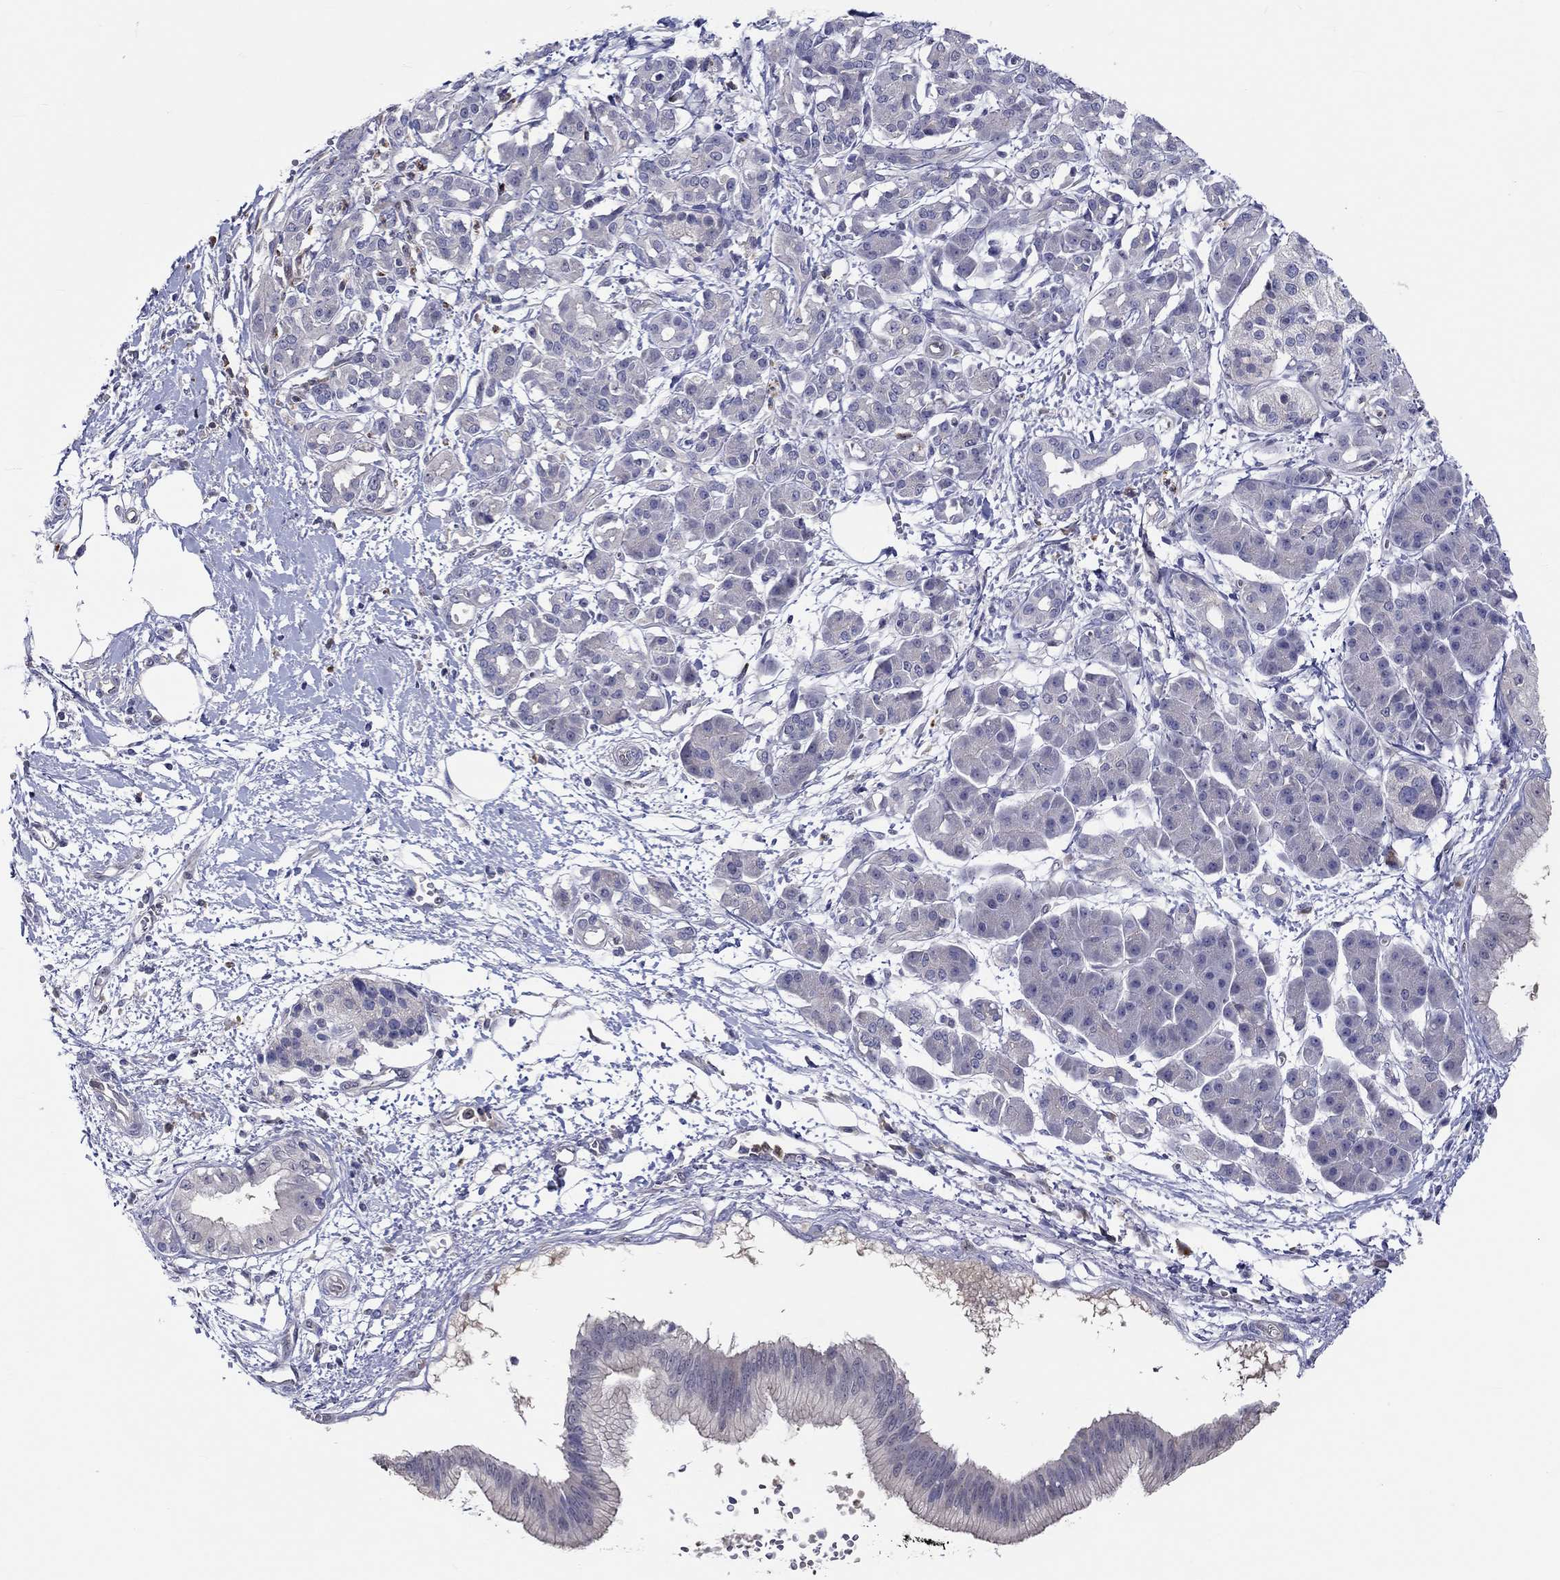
{"staining": {"intensity": "negative", "quantity": "none", "location": "none"}, "tissue": "pancreatic cancer", "cell_type": "Tumor cells", "image_type": "cancer", "snomed": [{"axis": "morphology", "description": "Adenocarcinoma, NOS"}, {"axis": "topography", "description": "Pancreas"}], "caption": "Image shows no protein expression in tumor cells of pancreatic adenocarcinoma tissue.", "gene": "ABCG4", "patient": {"sex": "male", "age": 72}}